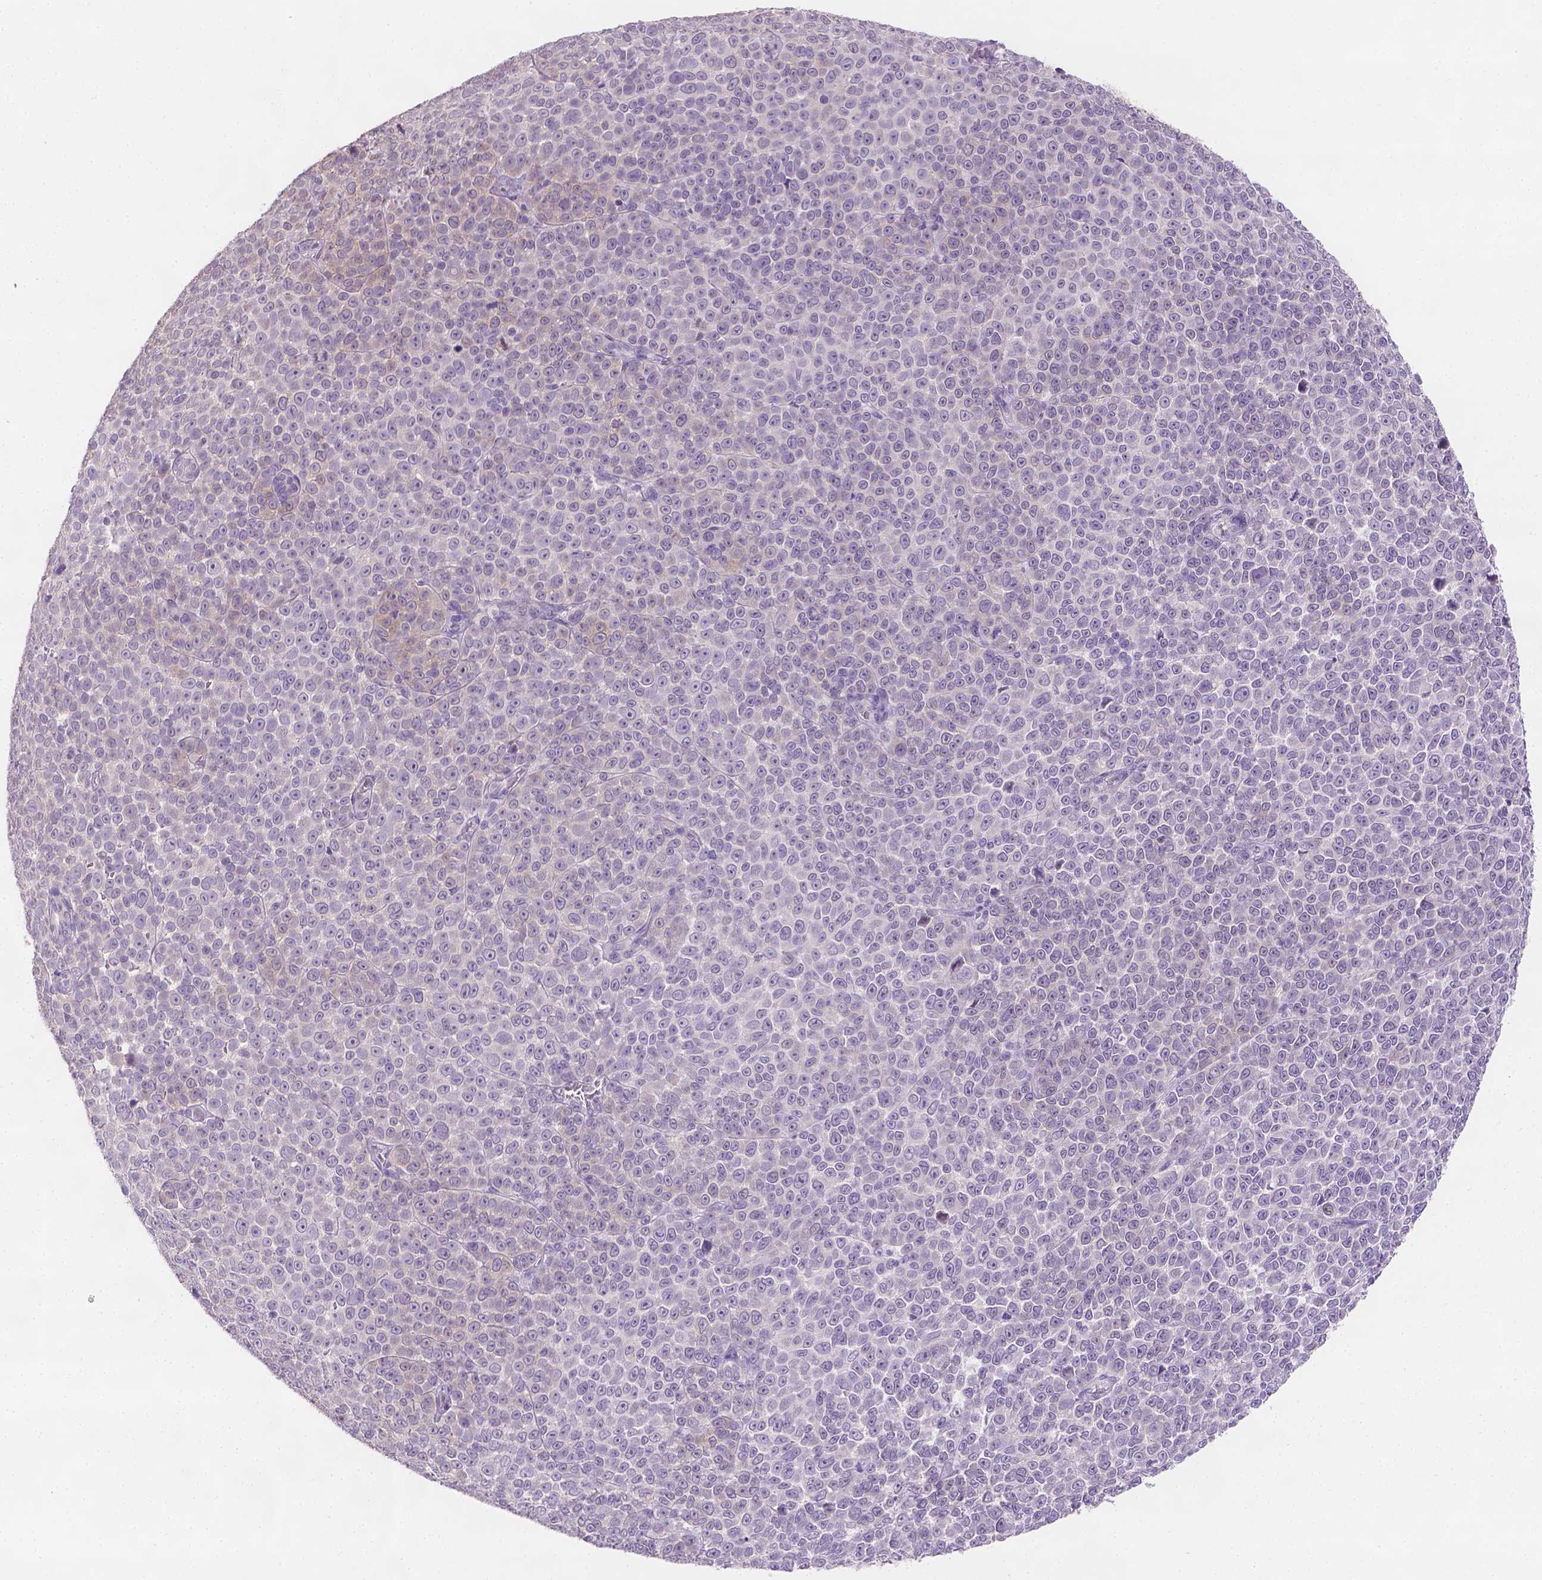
{"staining": {"intensity": "negative", "quantity": "none", "location": "none"}, "tissue": "melanoma", "cell_type": "Tumor cells", "image_type": "cancer", "snomed": [{"axis": "morphology", "description": "Malignant melanoma, NOS"}, {"axis": "topography", "description": "Skin"}], "caption": "The photomicrograph demonstrates no staining of tumor cells in malignant melanoma.", "gene": "FASN", "patient": {"sex": "female", "age": 95}}